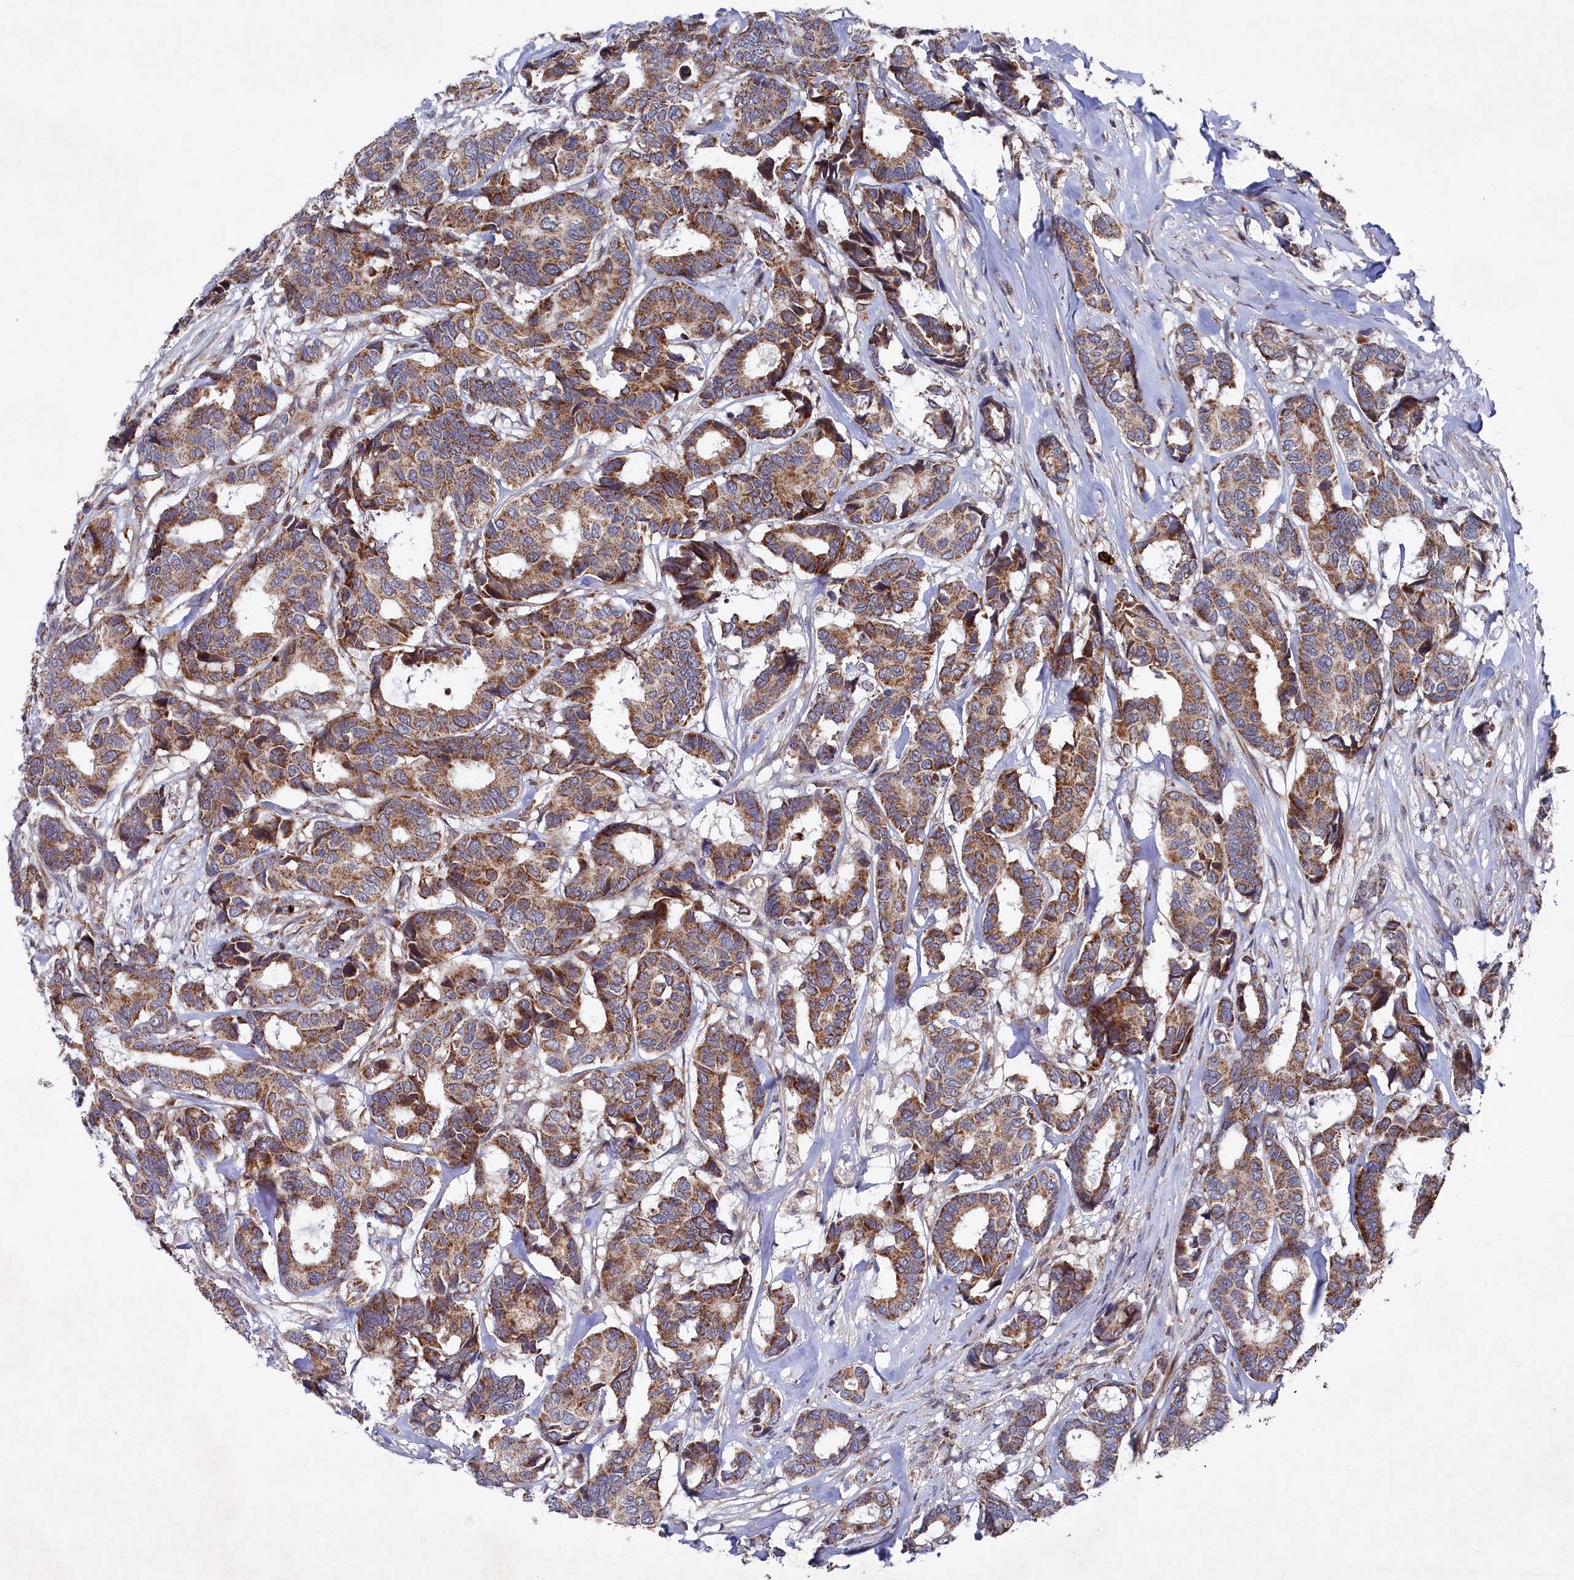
{"staining": {"intensity": "moderate", "quantity": ">75%", "location": "cytoplasmic/membranous"}, "tissue": "breast cancer", "cell_type": "Tumor cells", "image_type": "cancer", "snomed": [{"axis": "morphology", "description": "Duct carcinoma"}, {"axis": "topography", "description": "Breast"}], "caption": "Breast intraductal carcinoma was stained to show a protein in brown. There is medium levels of moderate cytoplasmic/membranous expression in approximately >75% of tumor cells. (brown staining indicates protein expression, while blue staining denotes nuclei).", "gene": "CHCHD1", "patient": {"sex": "female", "age": 87}}